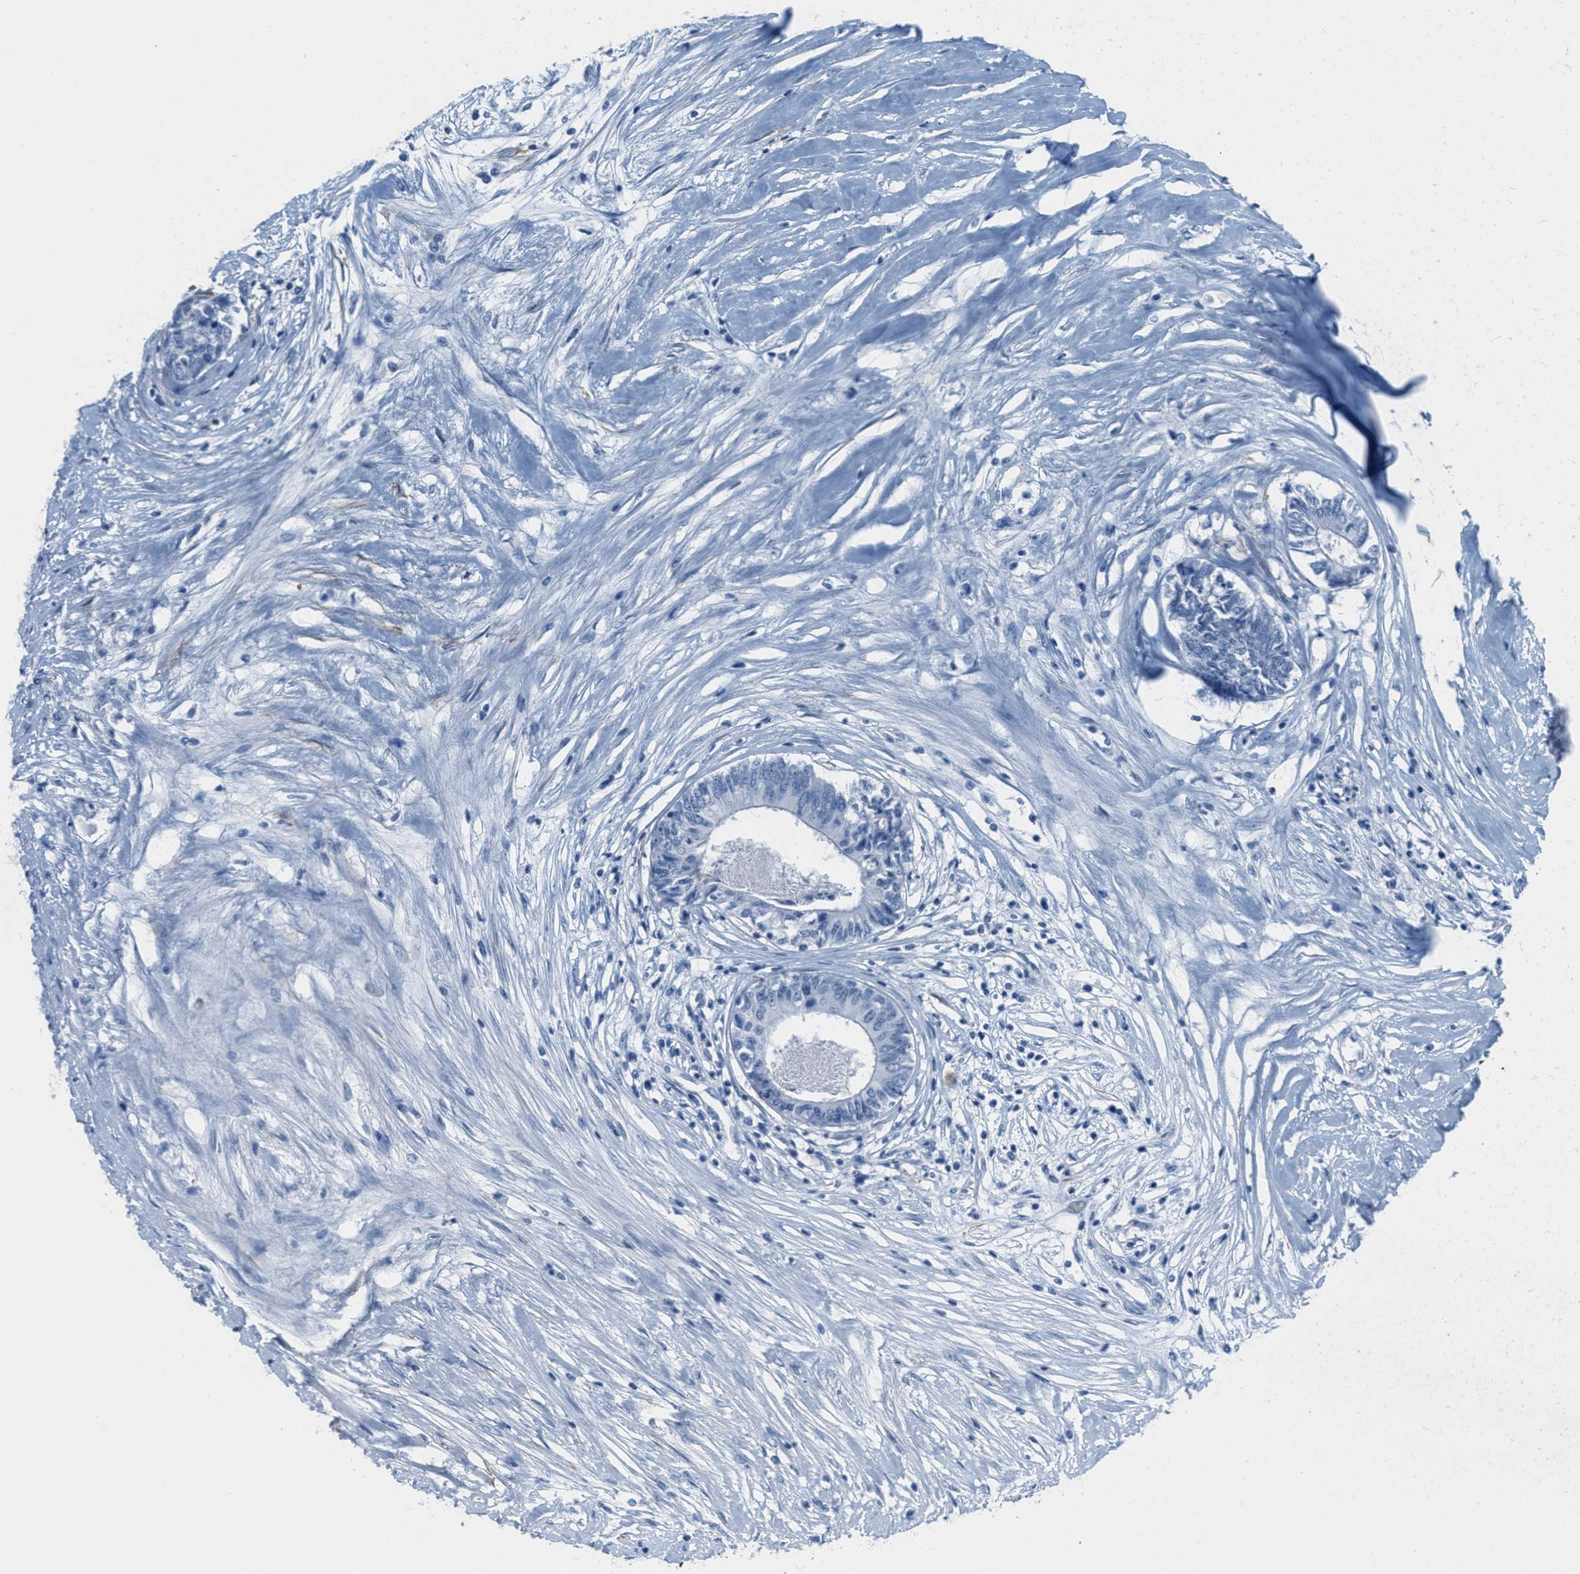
{"staining": {"intensity": "negative", "quantity": "none", "location": "none"}, "tissue": "colorectal cancer", "cell_type": "Tumor cells", "image_type": "cancer", "snomed": [{"axis": "morphology", "description": "Adenocarcinoma, NOS"}, {"axis": "topography", "description": "Rectum"}], "caption": "The IHC image has no significant expression in tumor cells of colorectal cancer tissue.", "gene": "GPM6A", "patient": {"sex": "male", "age": 63}}